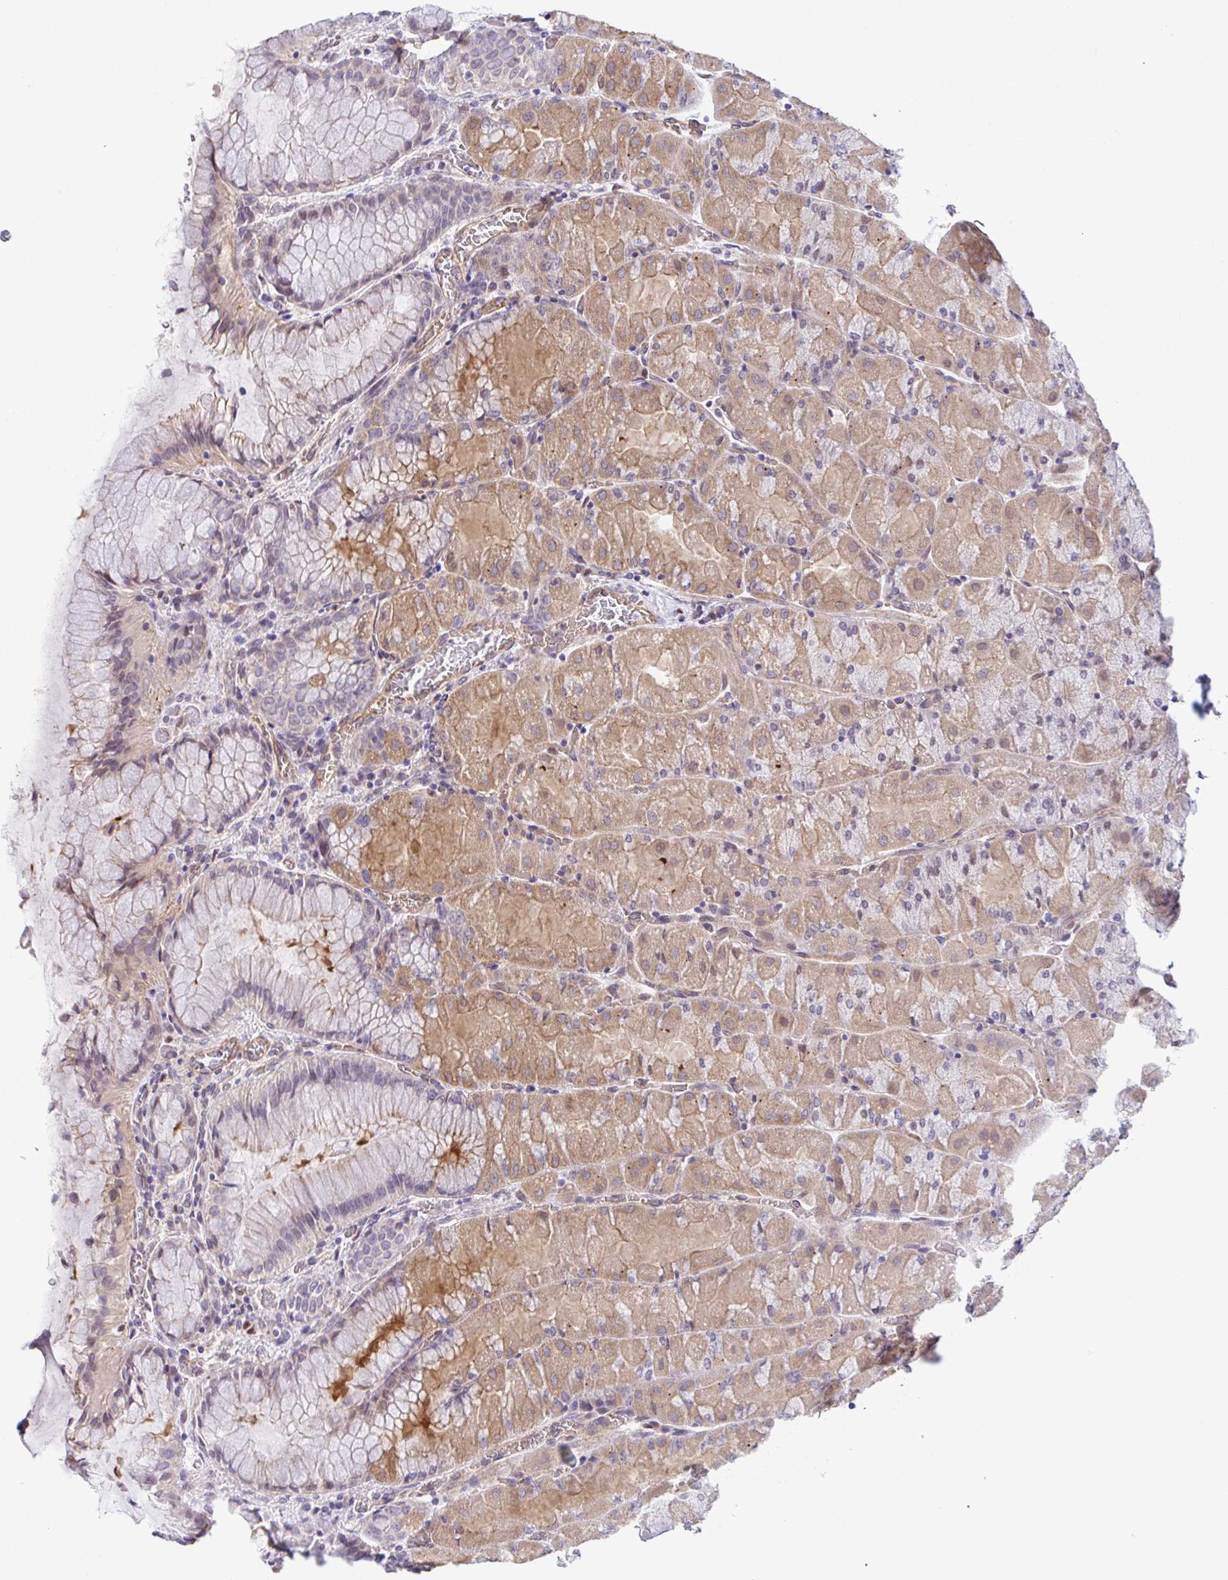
{"staining": {"intensity": "moderate", "quantity": "25%-75%", "location": "cytoplasmic/membranous"}, "tissue": "stomach", "cell_type": "Glandular cells", "image_type": "normal", "snomed": [{"axis": "morphology", "description": "Normal tissue, NOS"}, {"axis": "topography", "description": "Stomach"}], "caption": "Protein analysis of benign stomach reveals moderate cytoplasmic/membranous expression in approximately 25%-75% of glandular cells. Using DAB (brown) and hematoxylin (blue) stains, captured at high magnification using brightfield microscopy.", "gene": "ZBED3", "patient": {"sex": "female", "age": 61}}